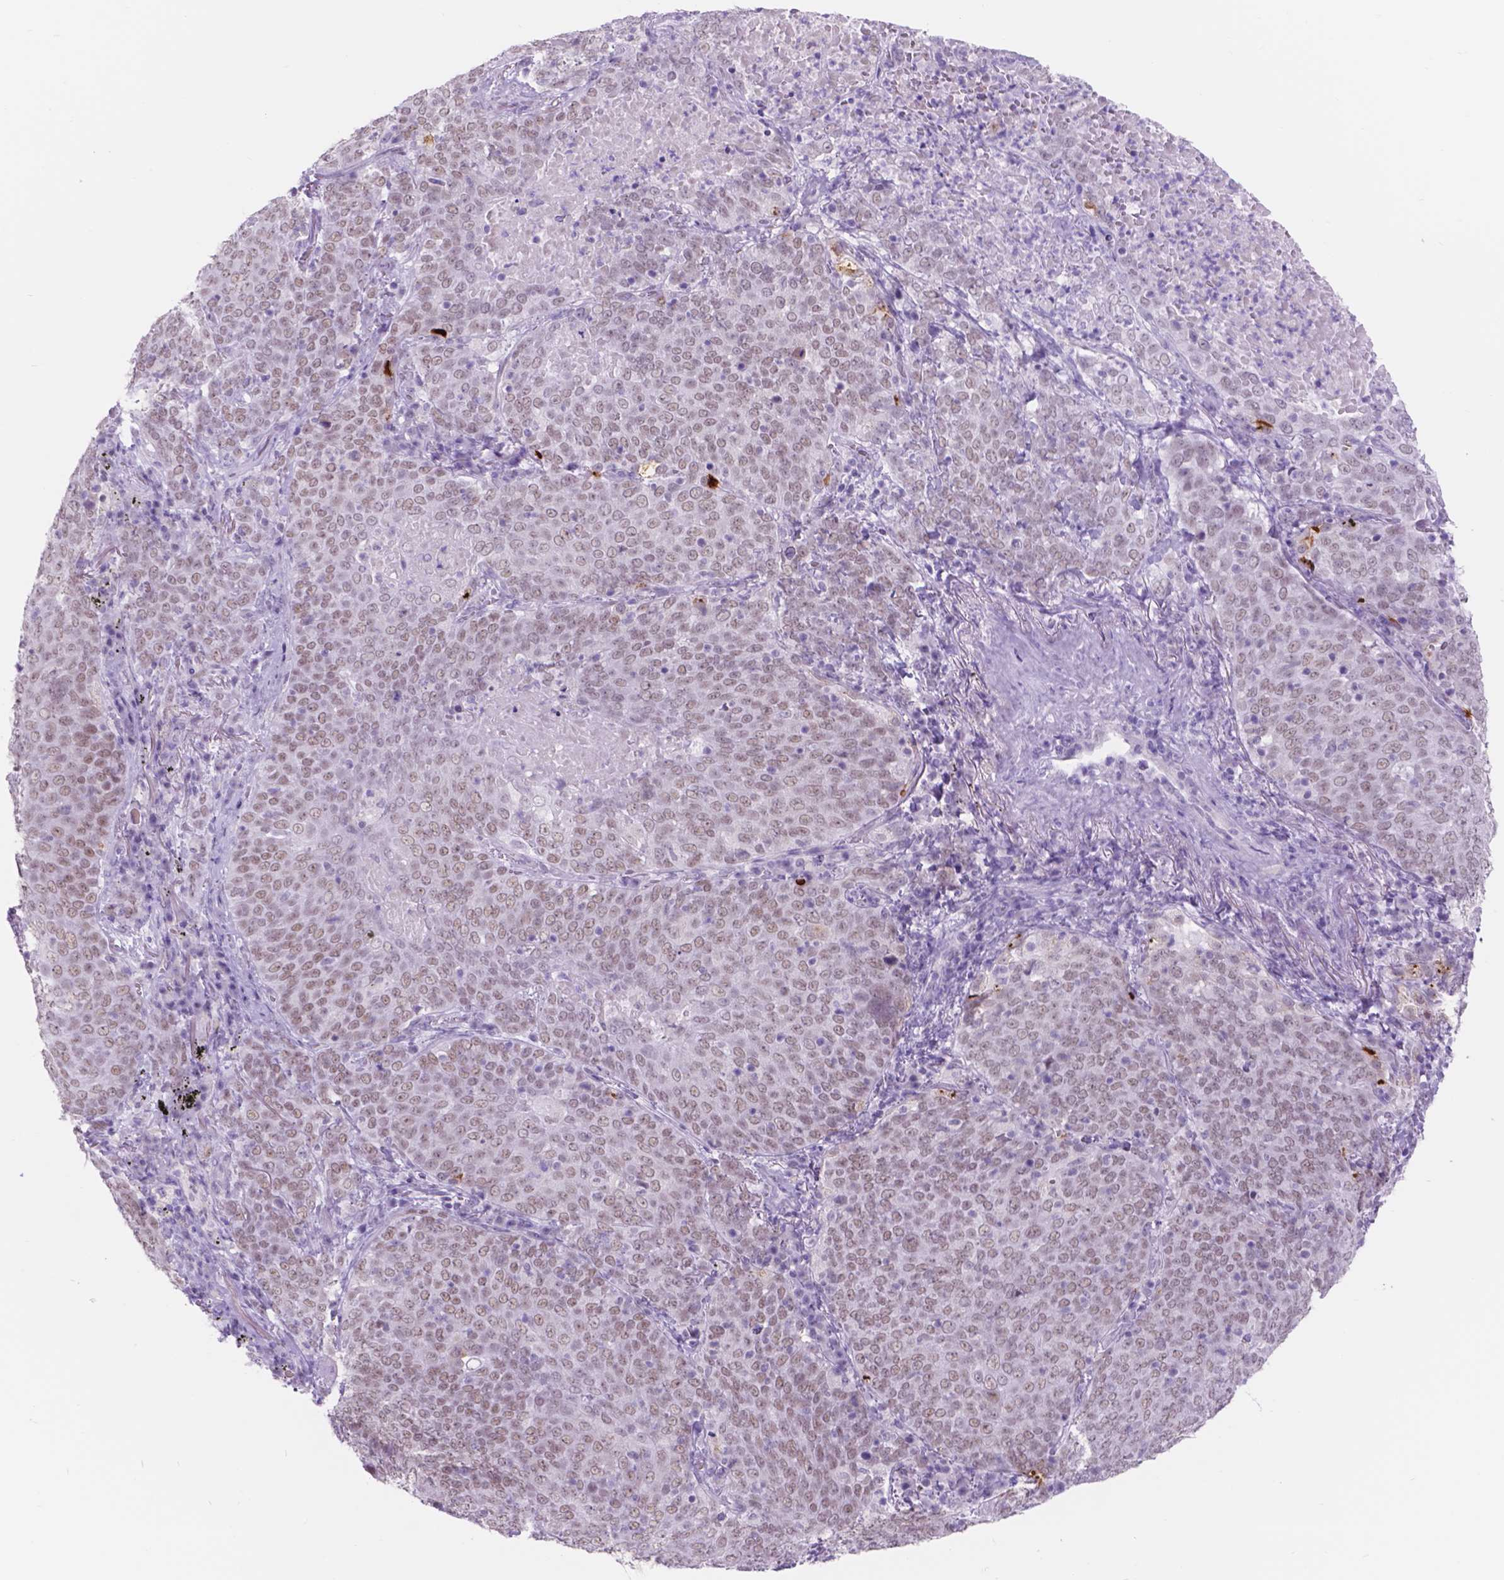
{"staining": {"intensity": "weak", "quantity": ">75%", "location": "nuclear"}, "tissue": "lung cancer", "cell_type": "Tumor cells", "image_type": "cancer", "snomed": [{"axis": "morphology", "description": "Squamous cell carcinoma, NOS"}, {"axis": "topography", "description": "Lung"}], "caption": "IHC photomicrograph of human squamous cell carcinoma (lung) stained for a protein (brown), which shows low levels of weak nuclear staining in about >75% of tumor cells.", "gene": "DCC", "patient": {"sex": "male", "age": 82}}